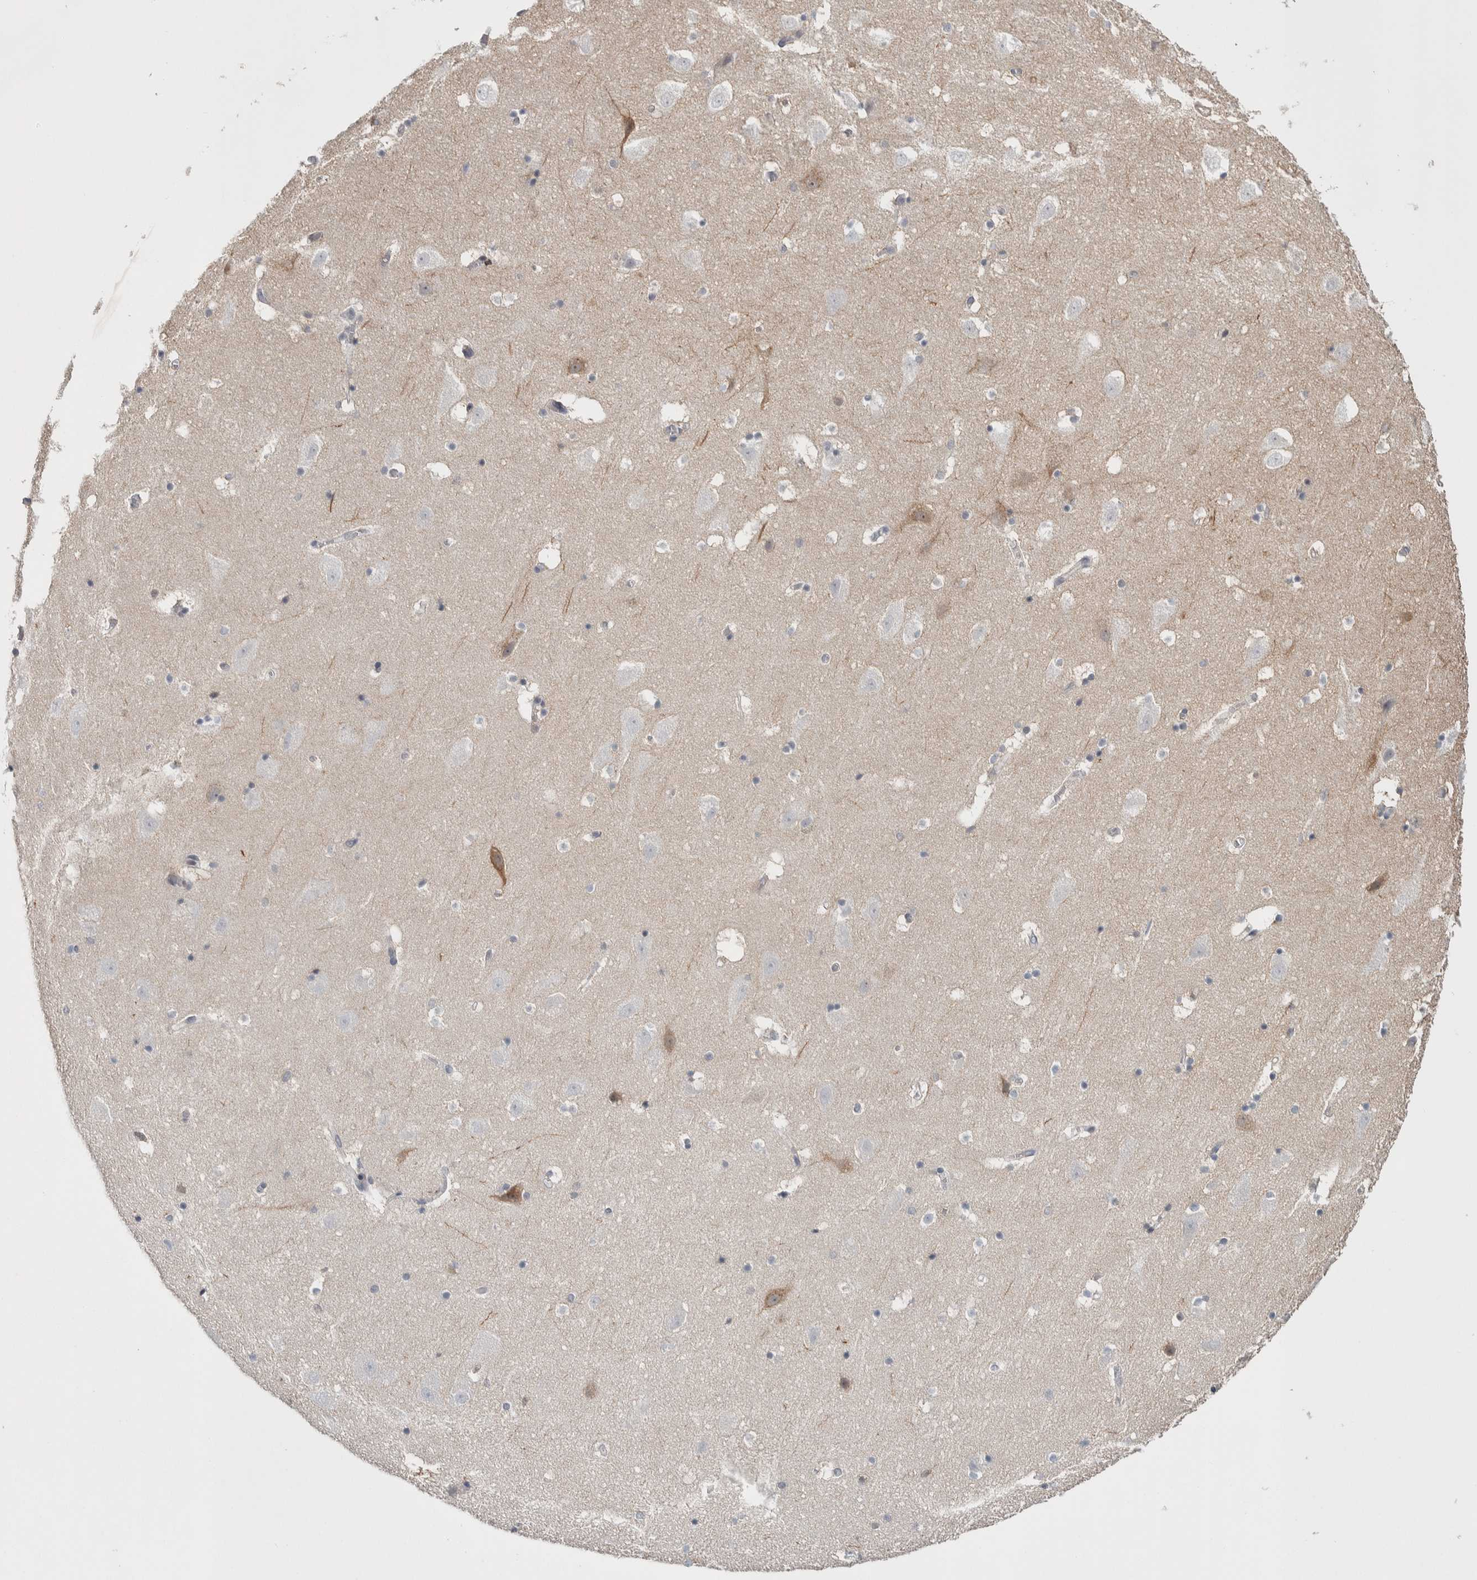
{"staining": {"intensity": "negative", "quantity": "none", "location": "none"}, "tissue": "hippocampus", "cell_type": "Glial cells", "image_type": "normal", "snomed": [{"axis": "morphology", "description": "Normal tissue, NOS"}, {"axis": "topography", "description": "Hippocampus"}], "caption": "Benign hippocampus was stained to show a protein in brown. There is no significant staining in glial cells.", "gene": "ASPN", "patient": {"sex": "male", "age": 45}}